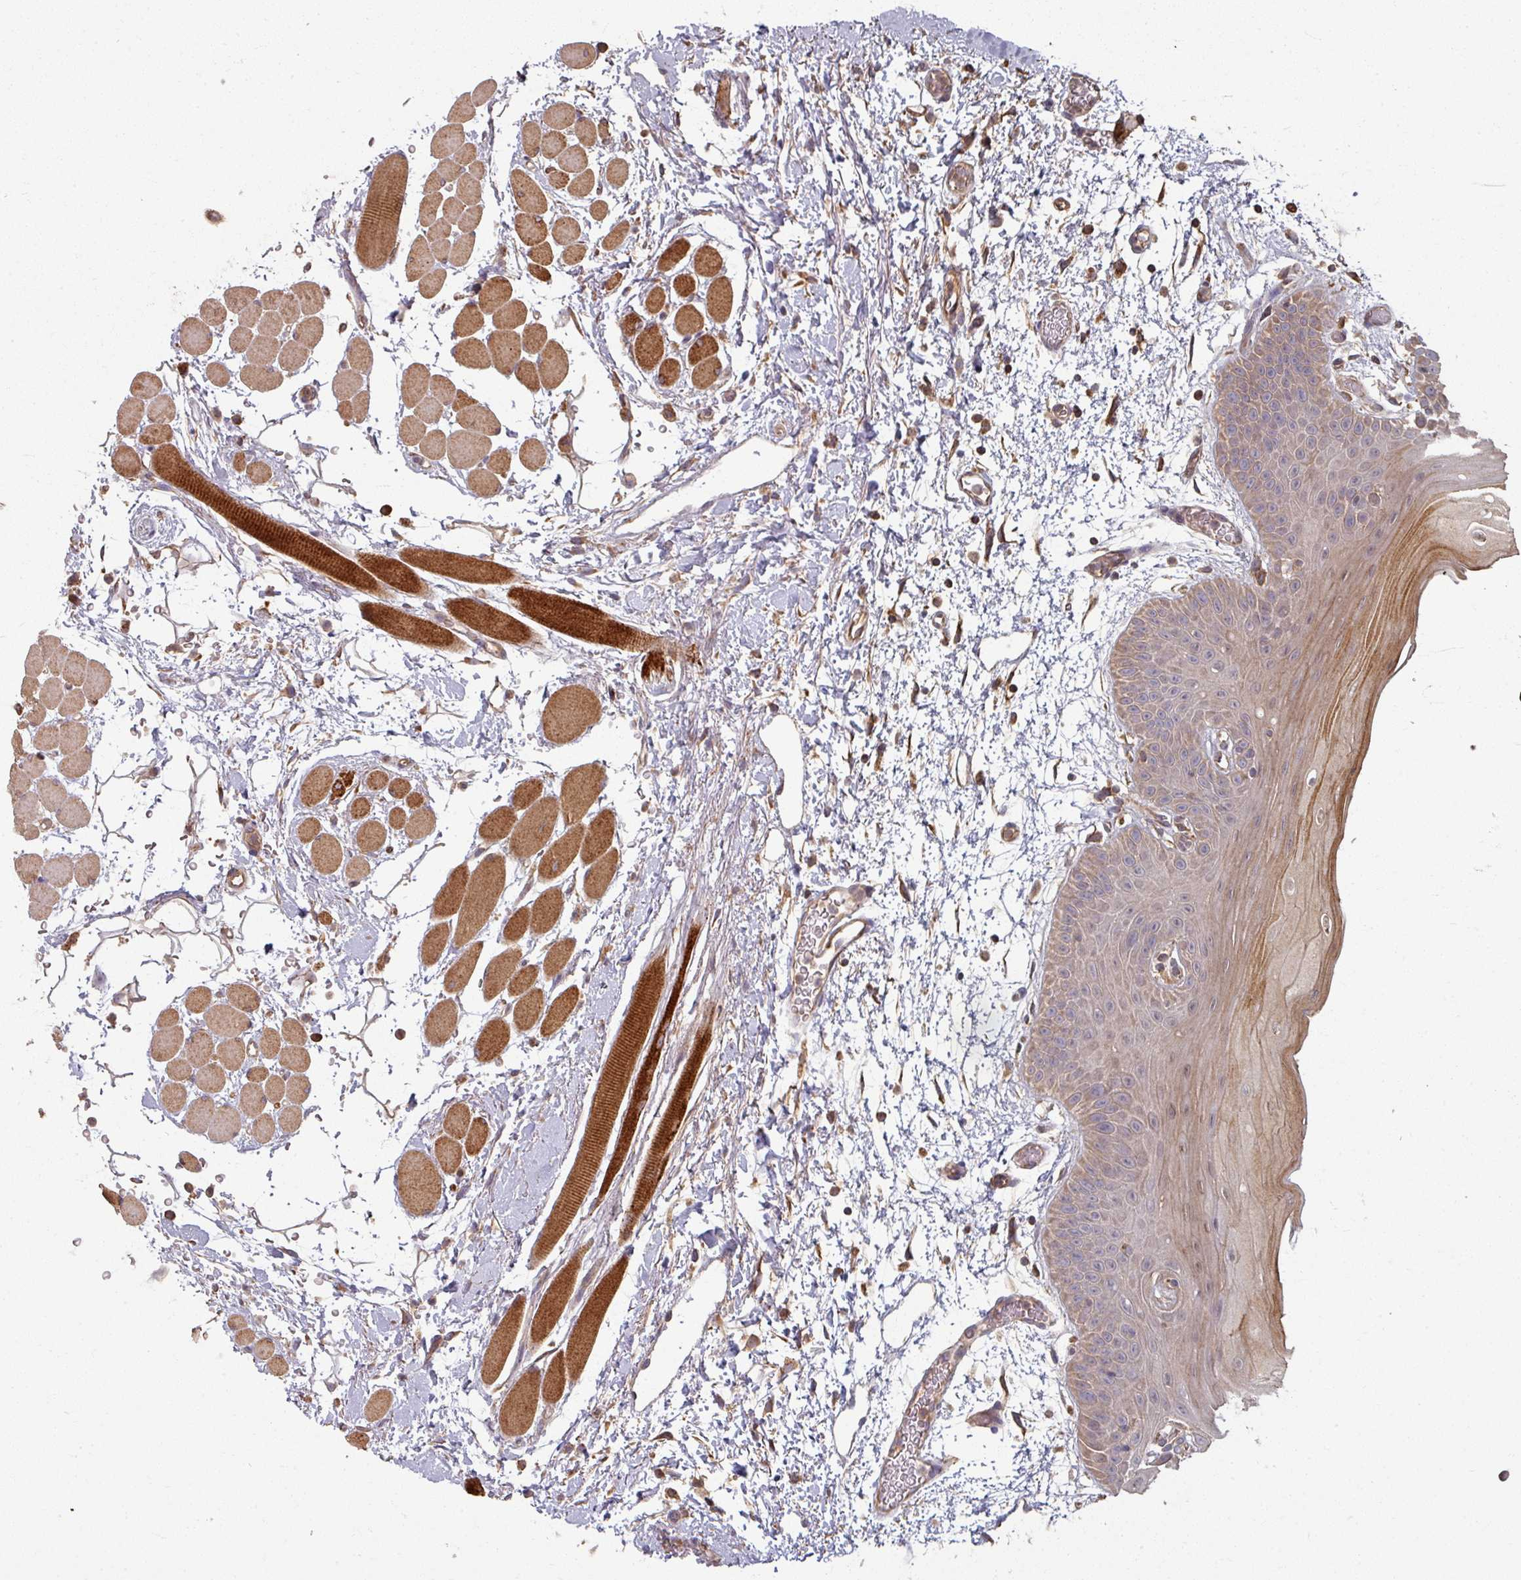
{"staining": {"intensity": "strong", "quantity": "<25%", "location": "cytoplasmic/membranous"}, "tissue": "oral mucosa", "cell_type": "Squamous epithelial cells", "image_type": "normal", "snomed": [{"axis": "morphology", "description": "Normal tissue, NOS"}, {"axis": "topography", "description": "Oral tissue"}, {"axis": "topography", "description": "Tounge, NOS"}], "caption": "A brown stain shows strong cytoplasmic/membranous positivity of a protein in squamous epithelial cells of unremarkable oral mucosa.", "gene": "CCDC68", "patient": {"sex": "female", "age": 59}}